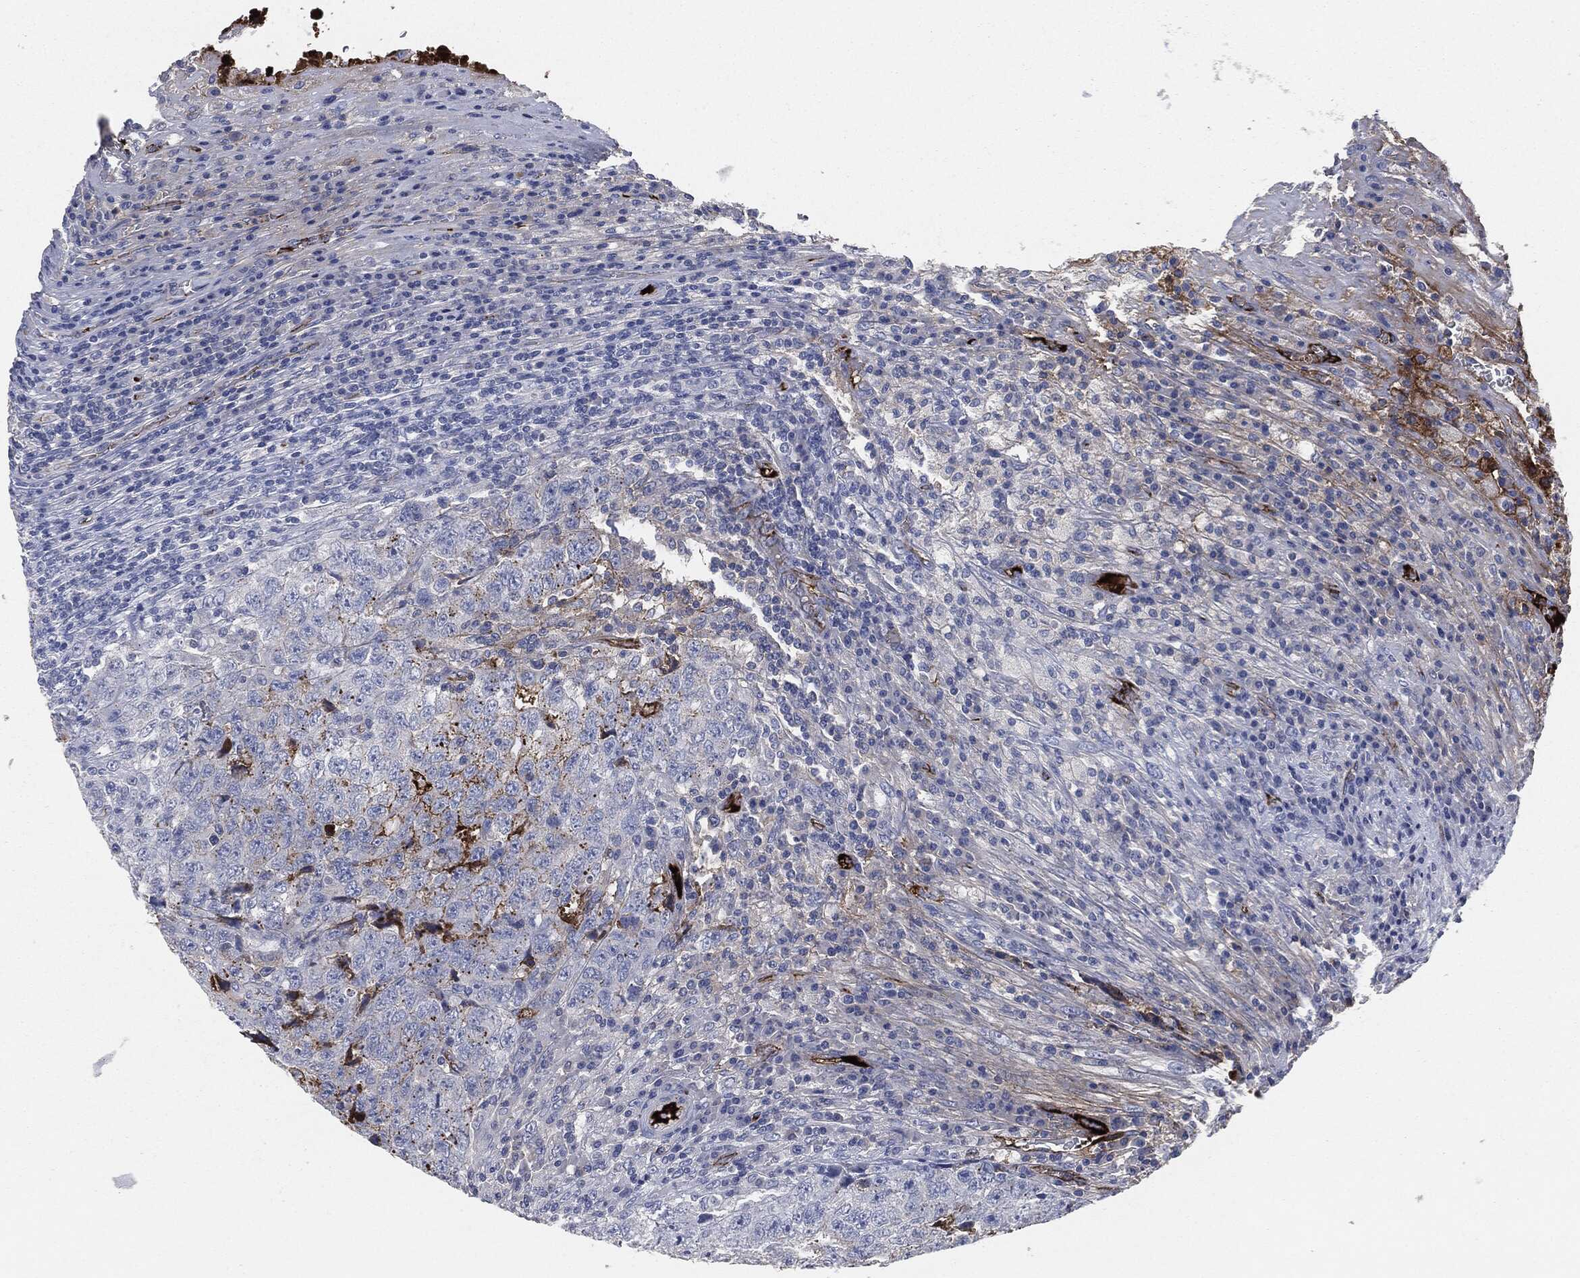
{"staining": {"intensity": "negative", "quantity": "none", "location": "none"}, "tissue": "testis cancer", "cell_type": "Tumor cells", "image_type": "cancer", "snomed": [{"axis": "morphology", "description": "Necrosis, NOS"}, {"axis": "morphology", "description": "Carcinoma, Embryonal, NOS"}, {"axis": "topography", "description": "Testis"}], "caption": "Tumor cells show no significant protein expression in testis embryonal carcinoma.", "gene": "APOB", "patient": {"sex": "male", "age": 19}}